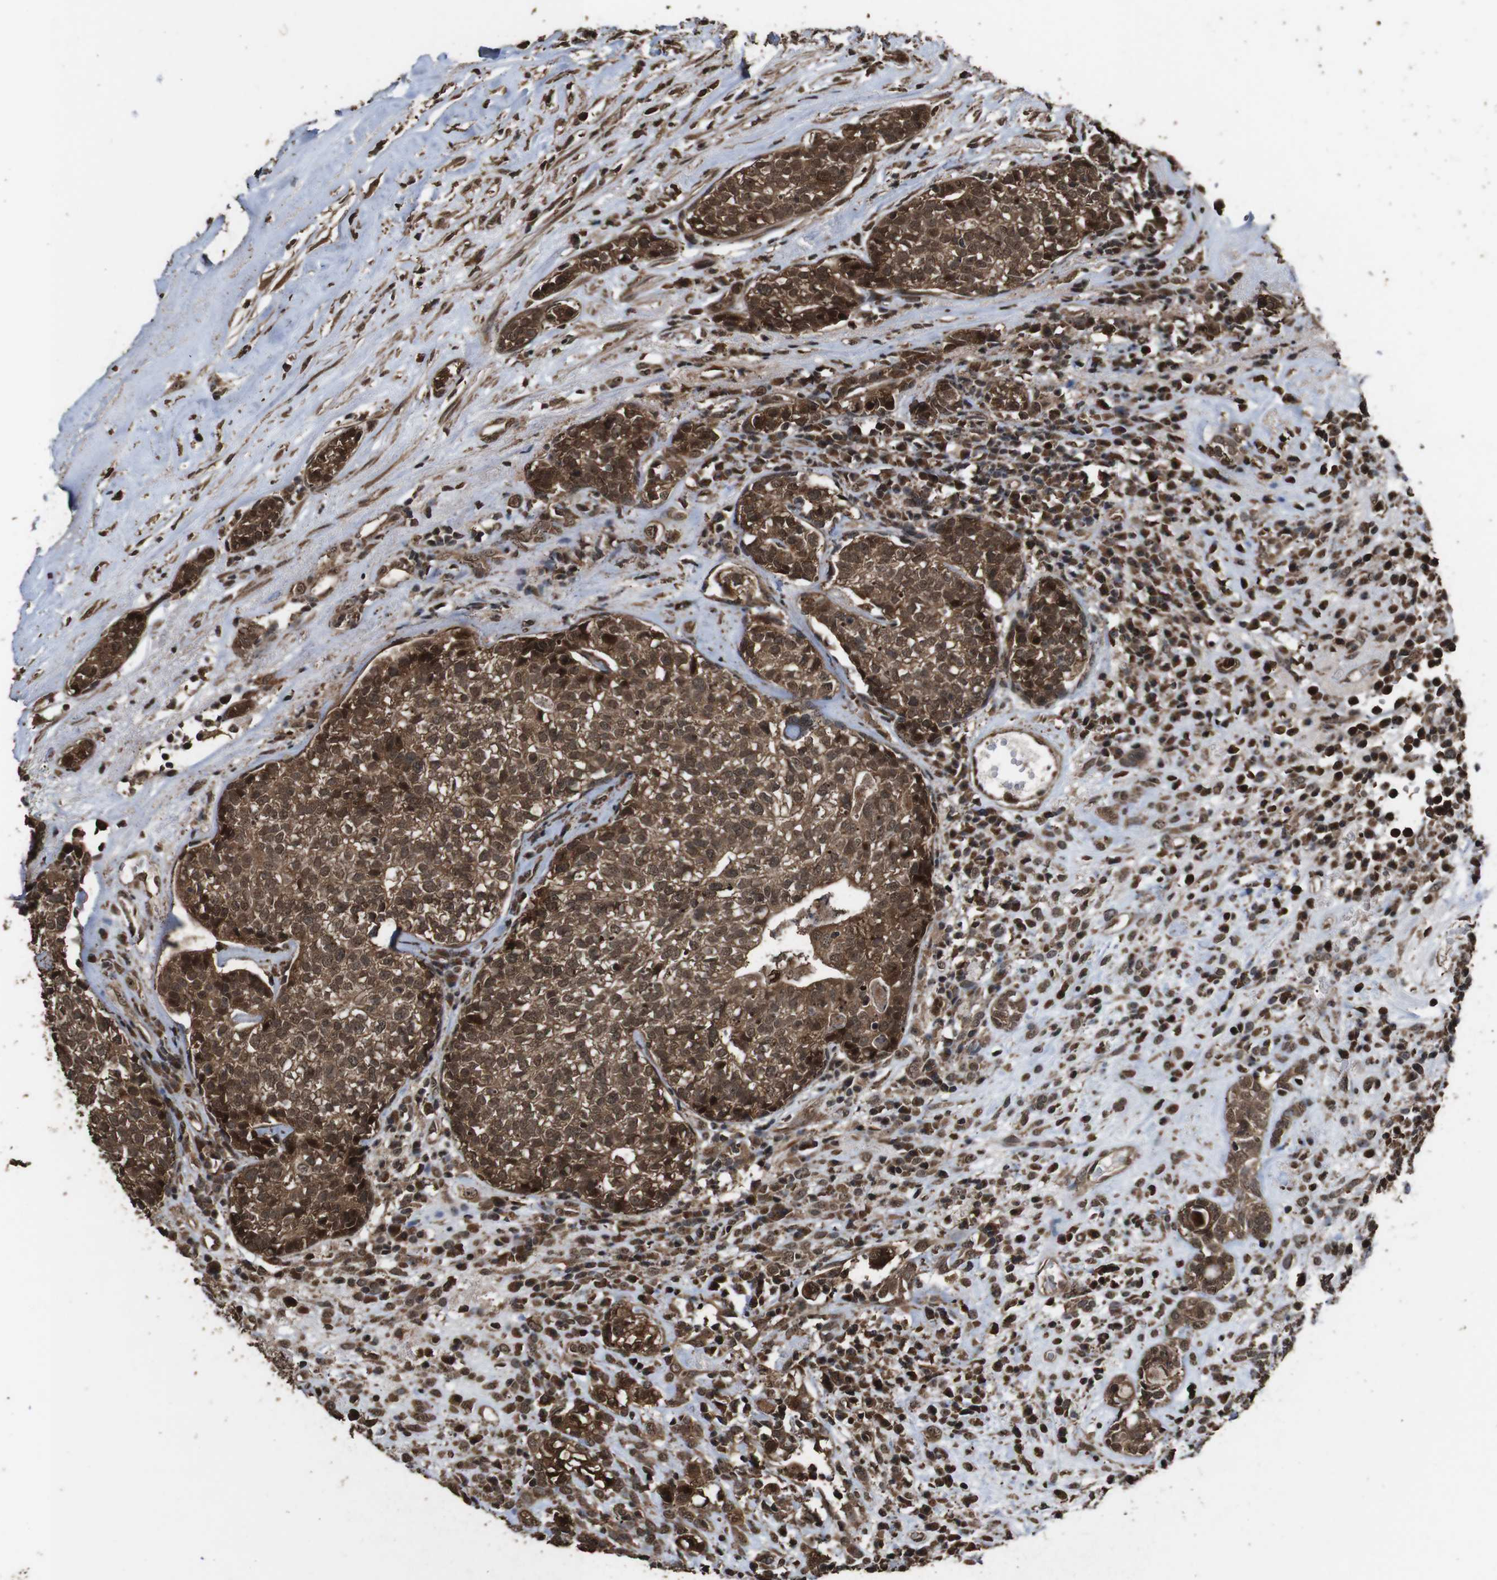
{"staining": {"intensity": "strong", "quantity": ">75%", "location": "cytoplasmic/membranous,nuclear"}, "tissue": "head and neck cancer", "cell_type": "Tumor cells", "image_type": "cancer", "snomed": [{"axis": "morphology", "description": "Adenocarcinoma, NOS"}, {"axis": "topography", "description": "Salivary gland"}, {"axis": "topography", "description": "Head-Neck"}], "caption": "Protein staining by immunohistochemistry (IHC) demonstrates strong cytoplasmic/membranous and nuclear positivity in approximately >75% of tumor cells in head and neck cancer.", "gene": "RRAS2", "patient": {"sex": "female", "age": 65}}